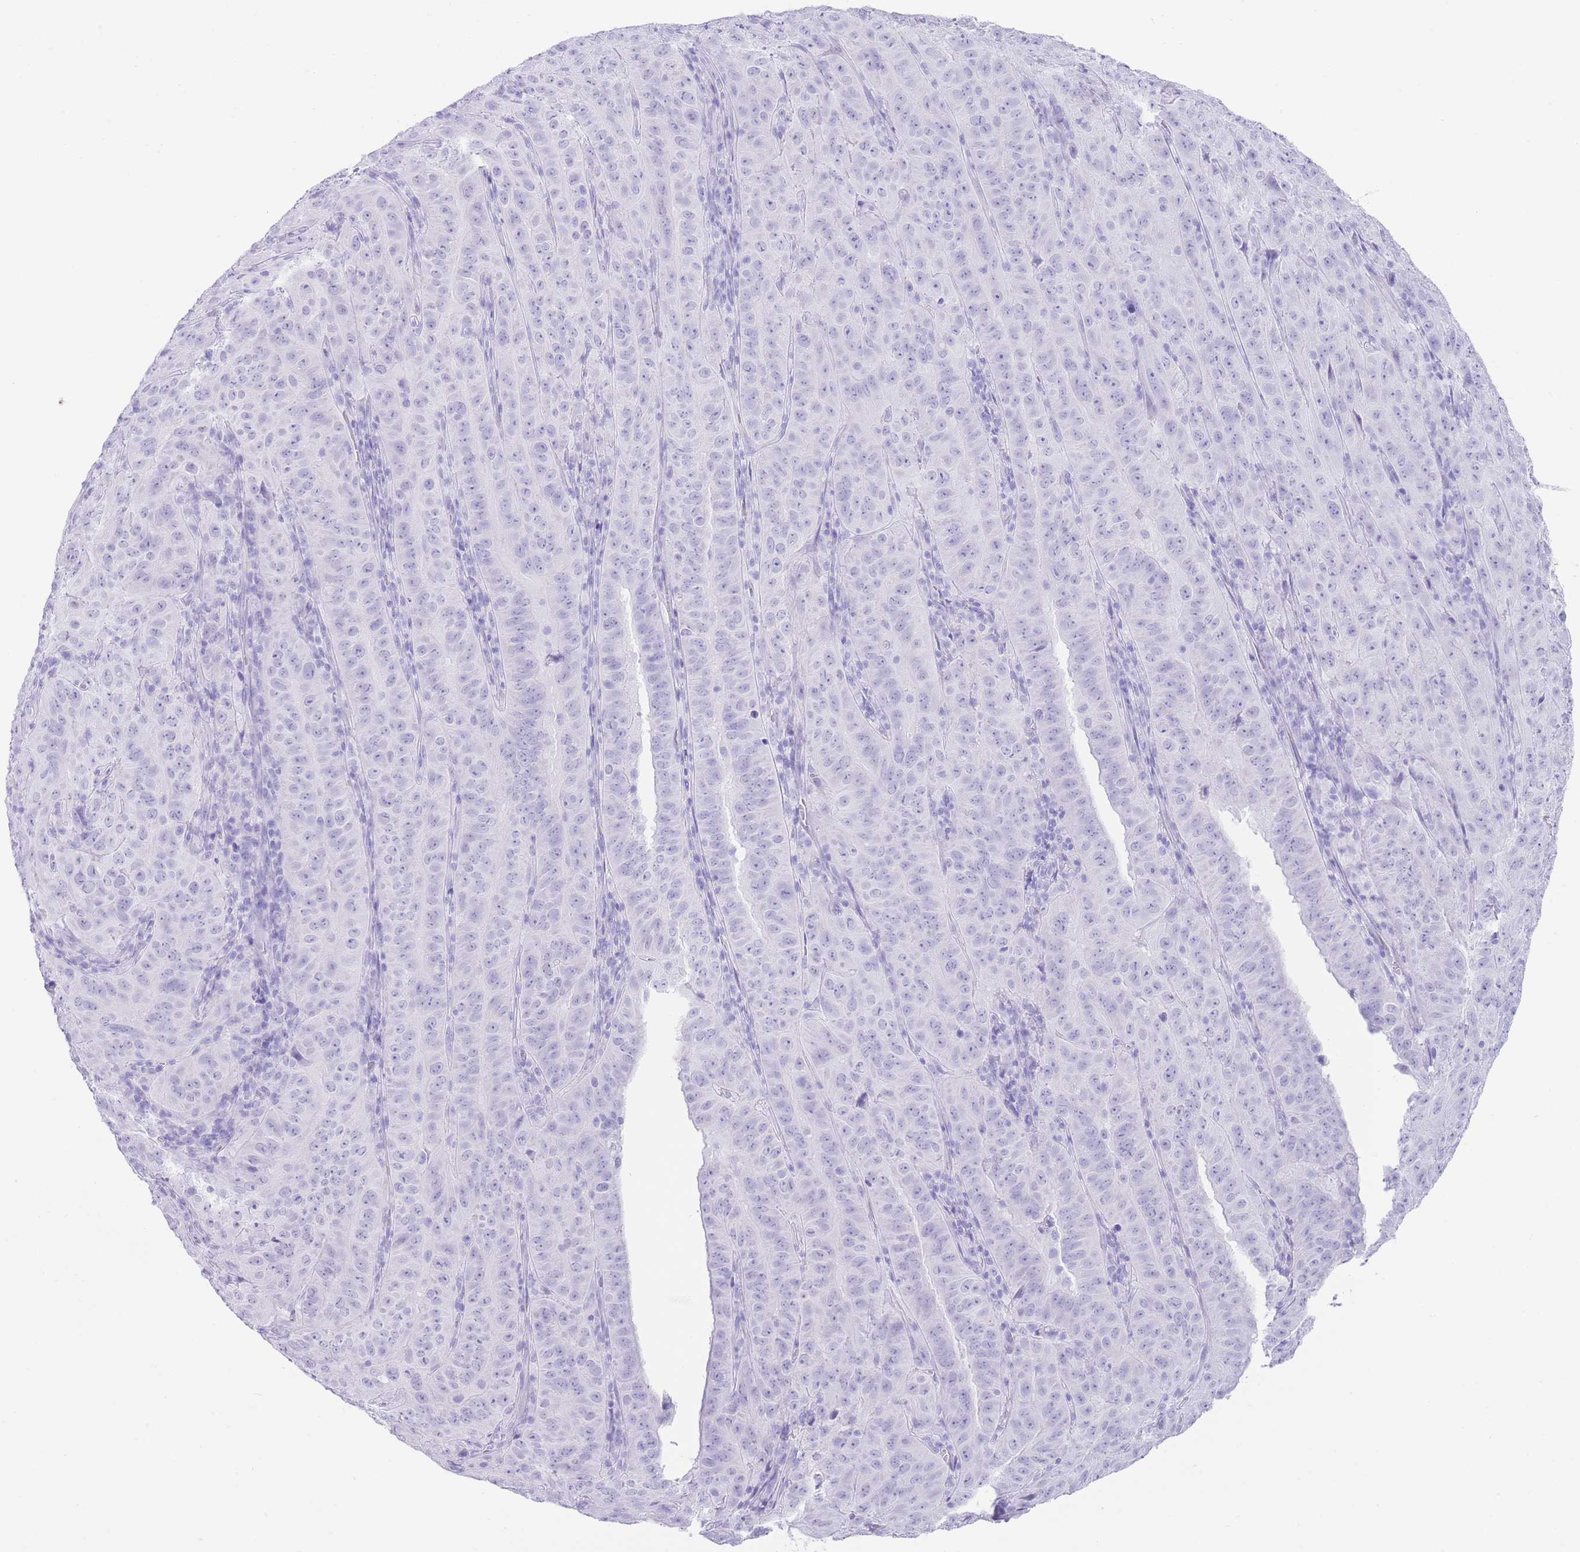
{"staining": {"intensity": "negative", "quantity": "none", "location": "none"}, "tissue": "pancreatic cancer", "cell_type": "Tumor cells", "image_type": "cancer", "snomed": [{"axis": "morphology", "description": "Adenocarcinoma, NOS"}, {"axis": "topography", "description": "Pancreas"}], "caption": "Tumor cells are negative for protein expression in human pancreatic cancer.", "gene": "ELOA2", "patient": {"sex": "male", "age": 63}}